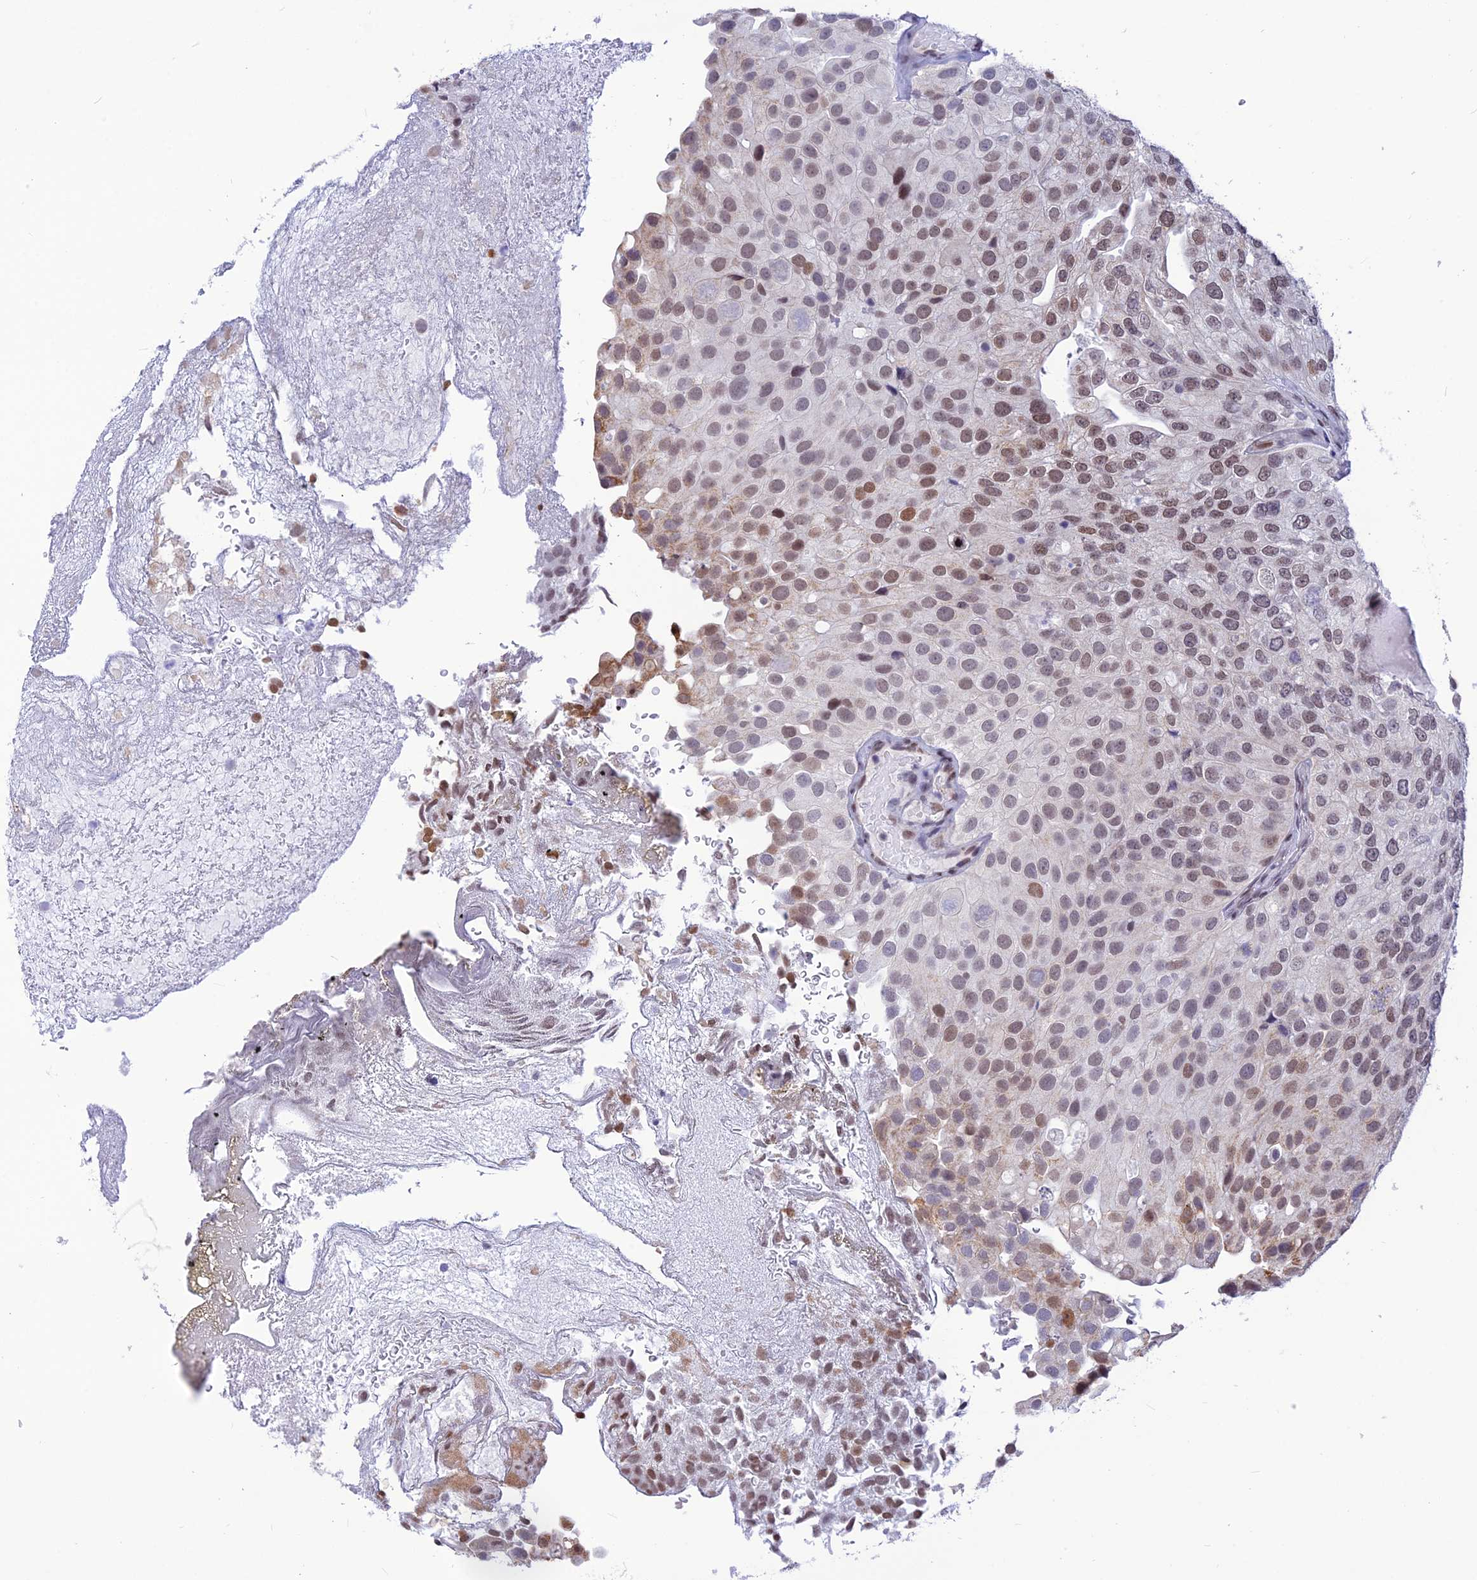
{"staining": {"intensity": "moderate", "quantity": ">75%", "location": "nuclear"}, "tissue": "urothelial cancer", "cell_type": "Tumor cells", "image_type": "cancer", "snomed": [{"axis": "morphology", "description": "Urothelial carcinoma, Low grade"}, {"axis": "topography", "description": "Urinary bladder"}], "caption": "Human urothelial cancer stained with a brown dye demonstrates moderate nuclear positive staining in about >75% of tumor cells.", "gene": "KCTD13", "patient": {"sex": "male", "age": 78}}